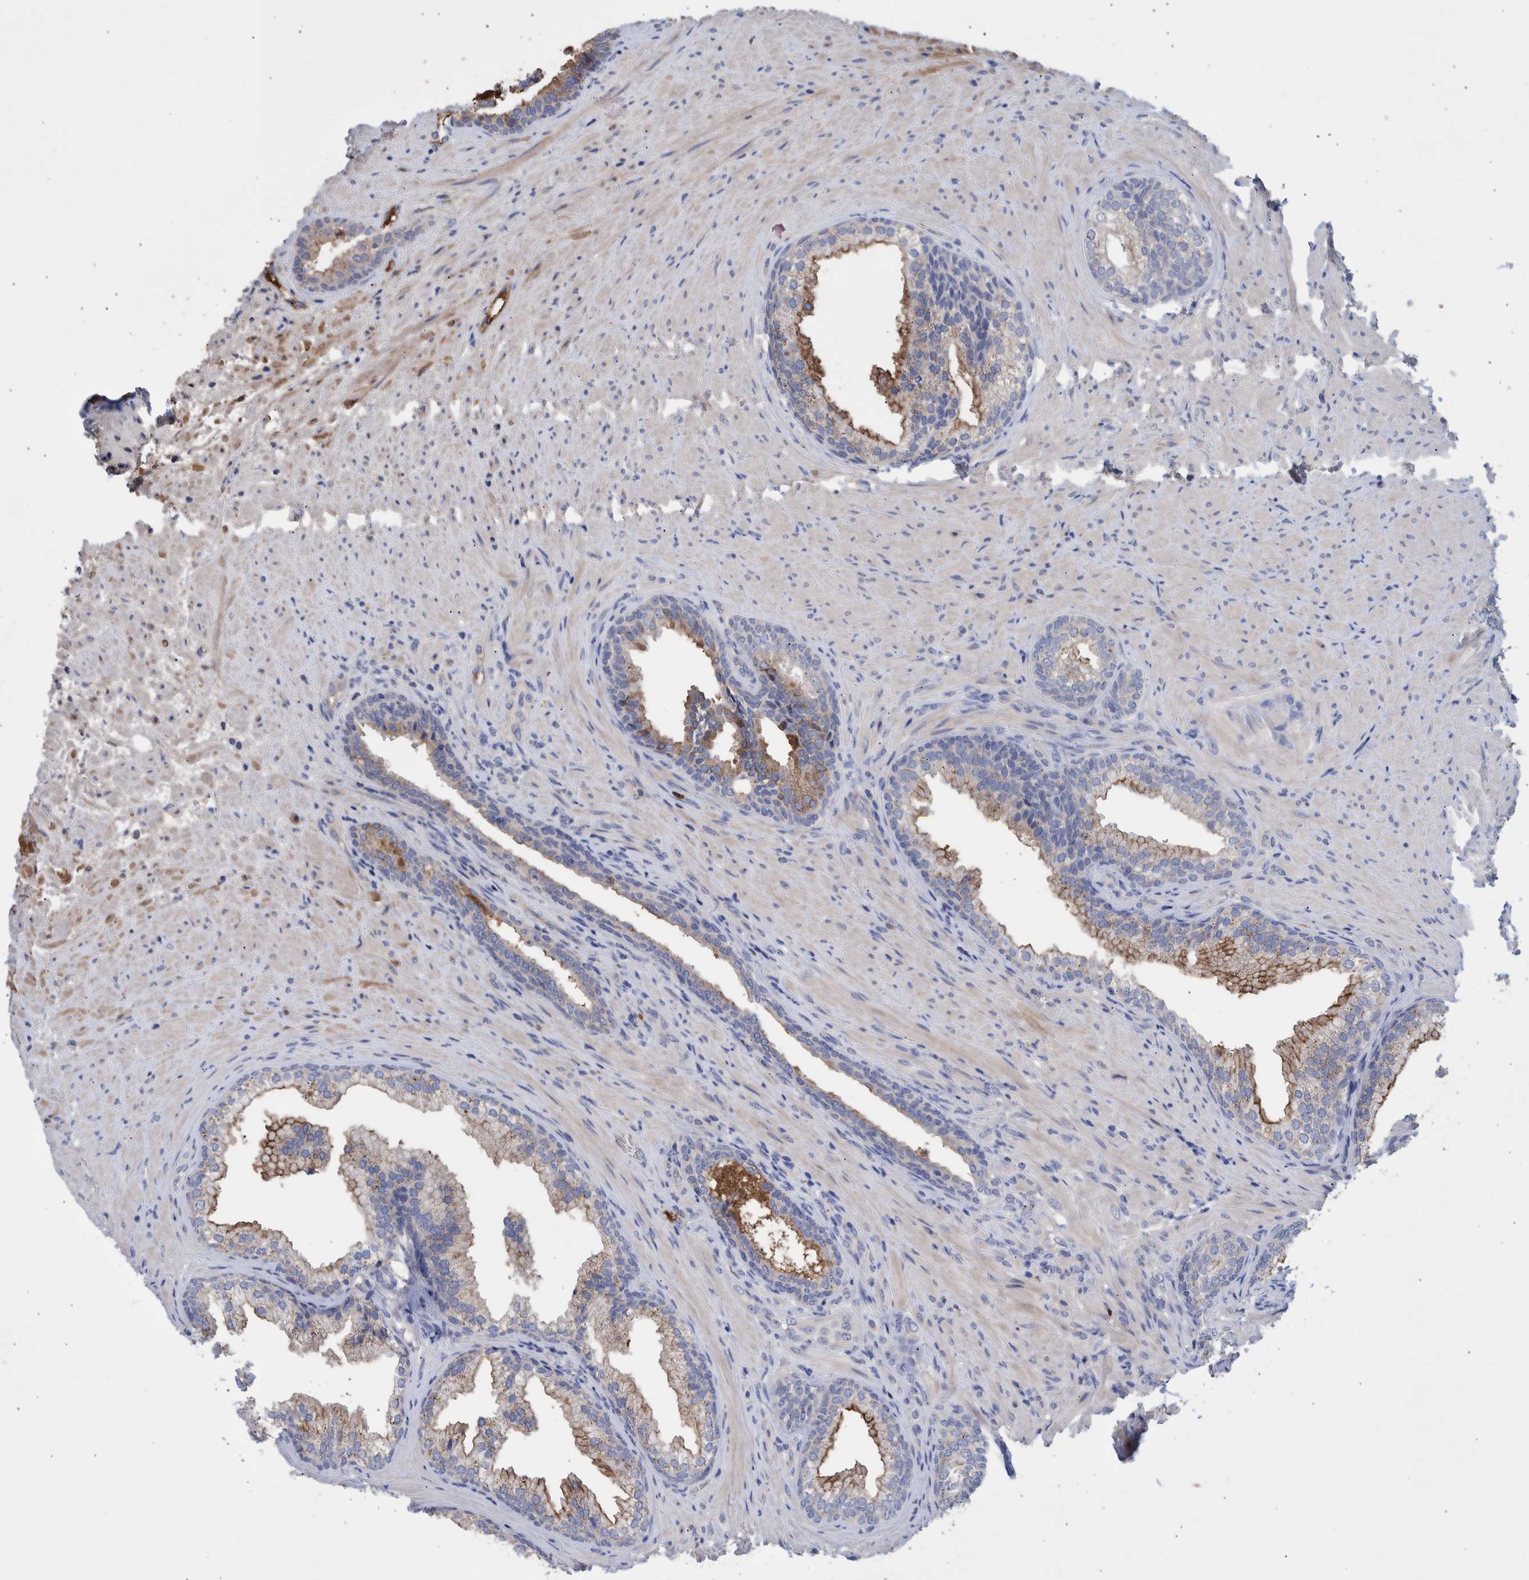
{"staining": {"intensity": "moderate", "quantity": "25%-75%", "location": "cytoplasmic/membranous"}, "tissue": "prostate", "cell_type": "Glandular cells", "image_type": "normal", "snomed": [{"axis": "morphology", "description": "Normal tissue, NOS"}, {"axis": "topography", "description": "Prostate"}], "caption": "IHC histopathology image of normal human prostate stained for a protein (brown), which displays medium levels of moderate cytoplasmic/membranous expression in about 25%-75% of glandular cells.", "gene": "DLL4", "patient": {"sex": "male", "age": 76}}